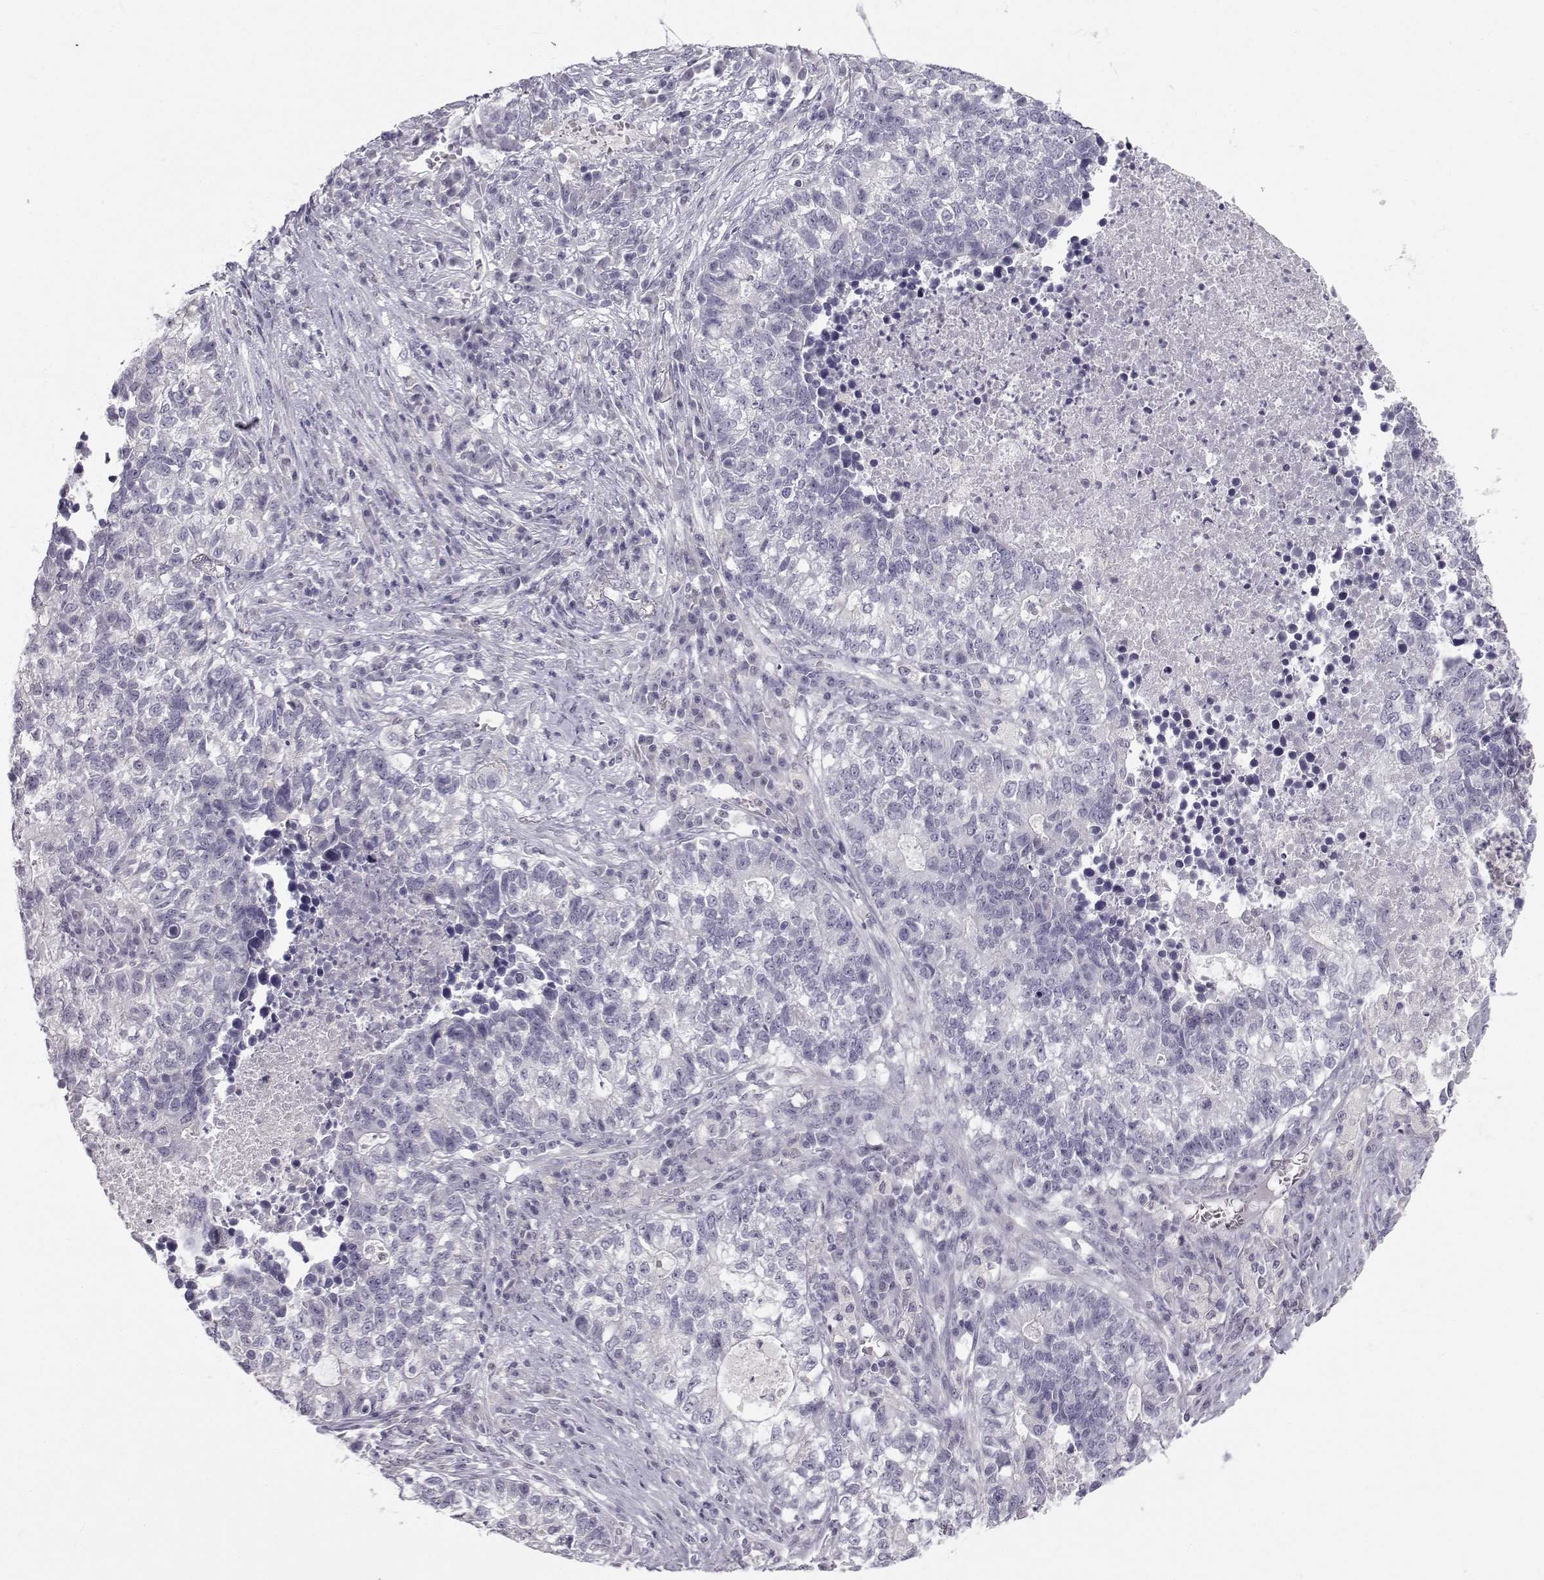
{"staining": {"intensity": "negative", "quantity": "none", "location": "none"}, "tissue": "lung cancer", "cell_type": "Tumor cells", "image_type": "cancer", "snomed": [{"axis": "morphology", "description": "Adenocarcinoma, NOS"}, {"axis": "topography", "description": "Lung"}], "caption": "Adenocarcinoma (lung) was stained to show a protein in brown. There is no significant positivity in tumor cells.", "gene": "ZNF185", "patient": {"sex": "male", "age": 57}}